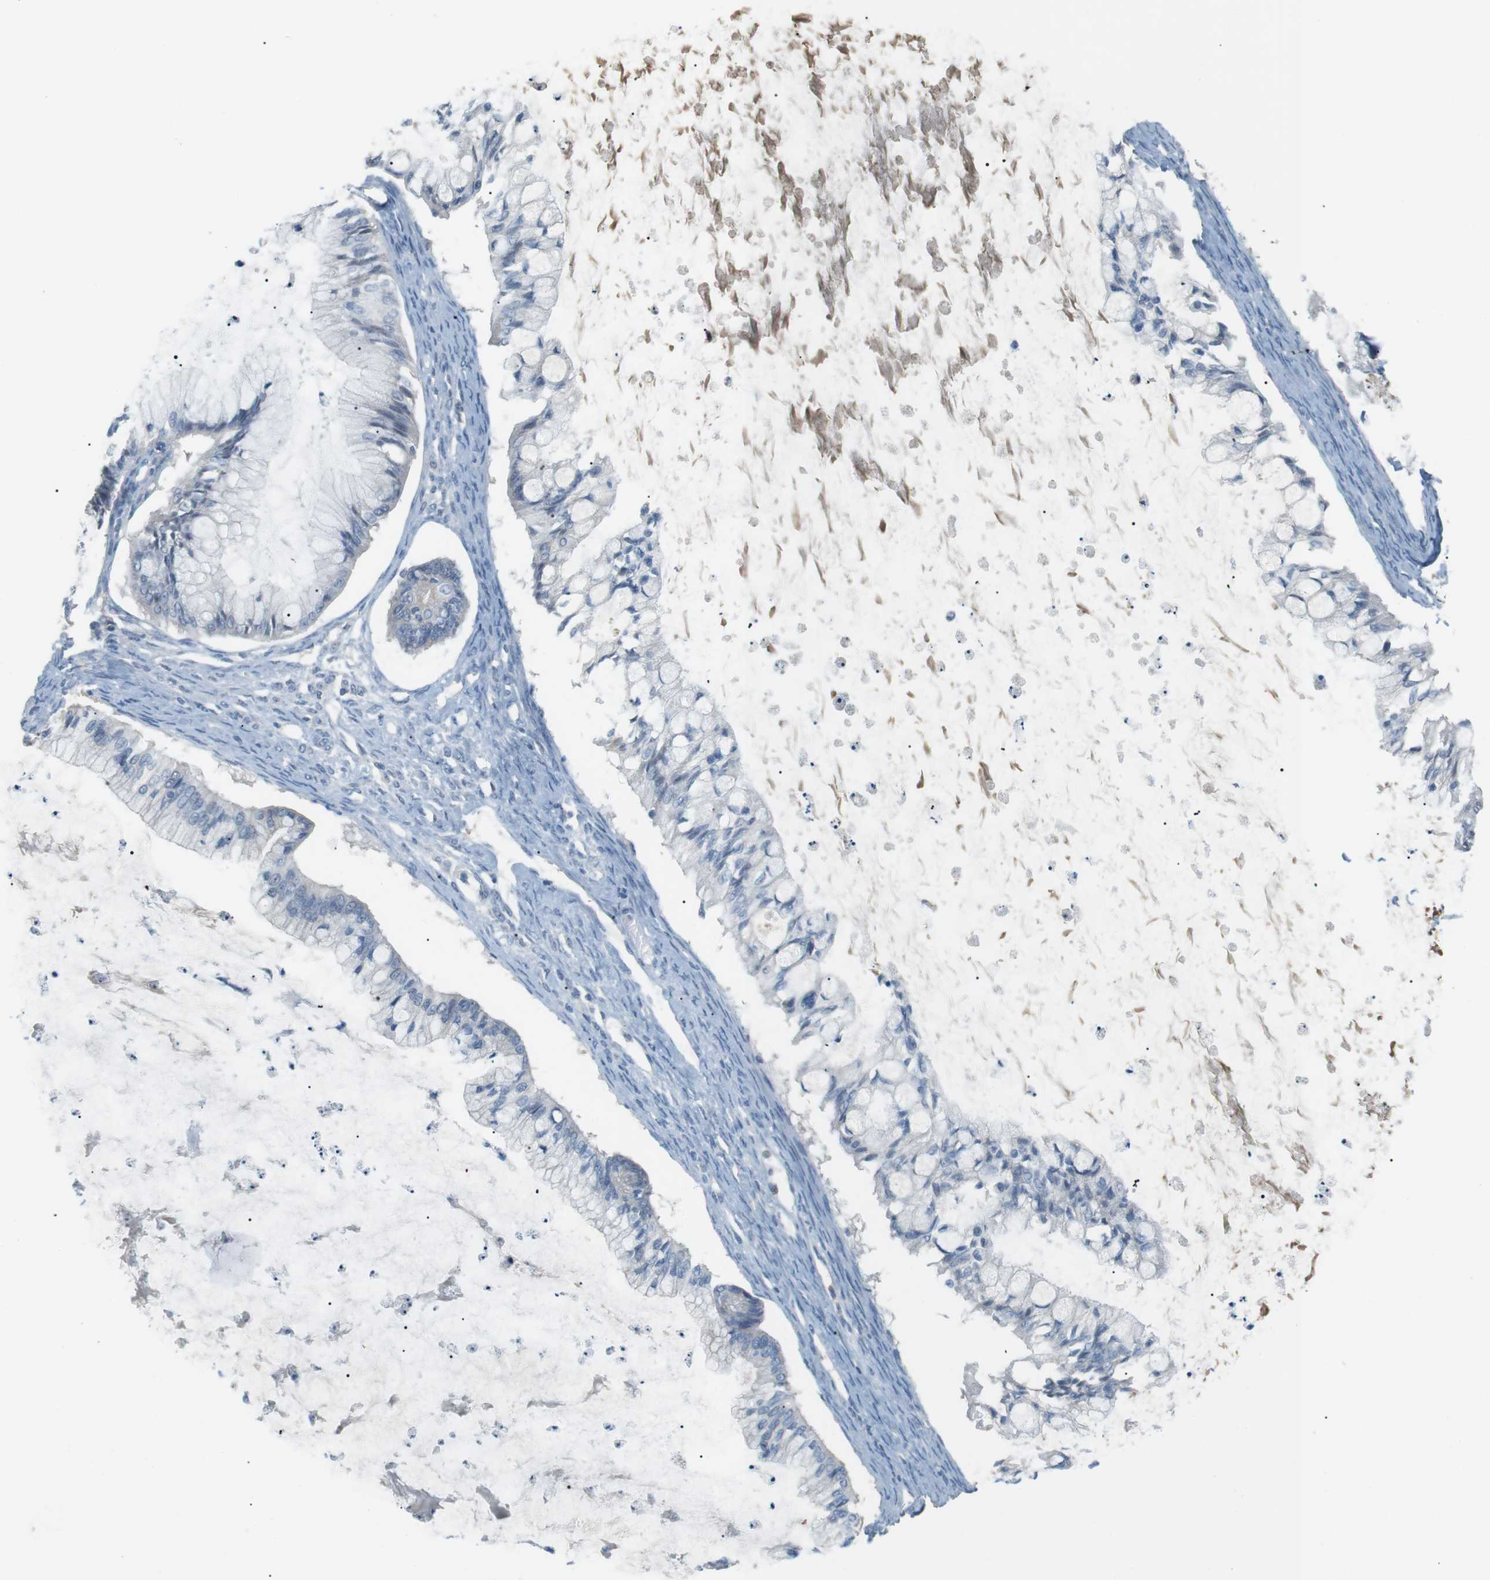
{"staining": {"intensity": "negative", "quantity": "none", "location": "none"}, "tissue": "ovarian cancer", "cell_type": "Tumor cells", "image_type": "cancer", "snomed": [{"axis": "morphology", "description": "Cystadenocarcinoma, mucinous, NOS"}, {"axis": "topography", "description": "Ovary"}], "caption": "Immunohistochemistry (IHC) histopathology image of neoplastic tissue: human ovarian cancer (mucinous cystadenocarcinoma) stained with DAB shows no significant protein expression in tumor cells. (Brightfield microscopy of DAB immunohistochemistry (IHC) at high magnification).", "gene": "RTN3", "patient": {"sex": "female", "age": 57}}